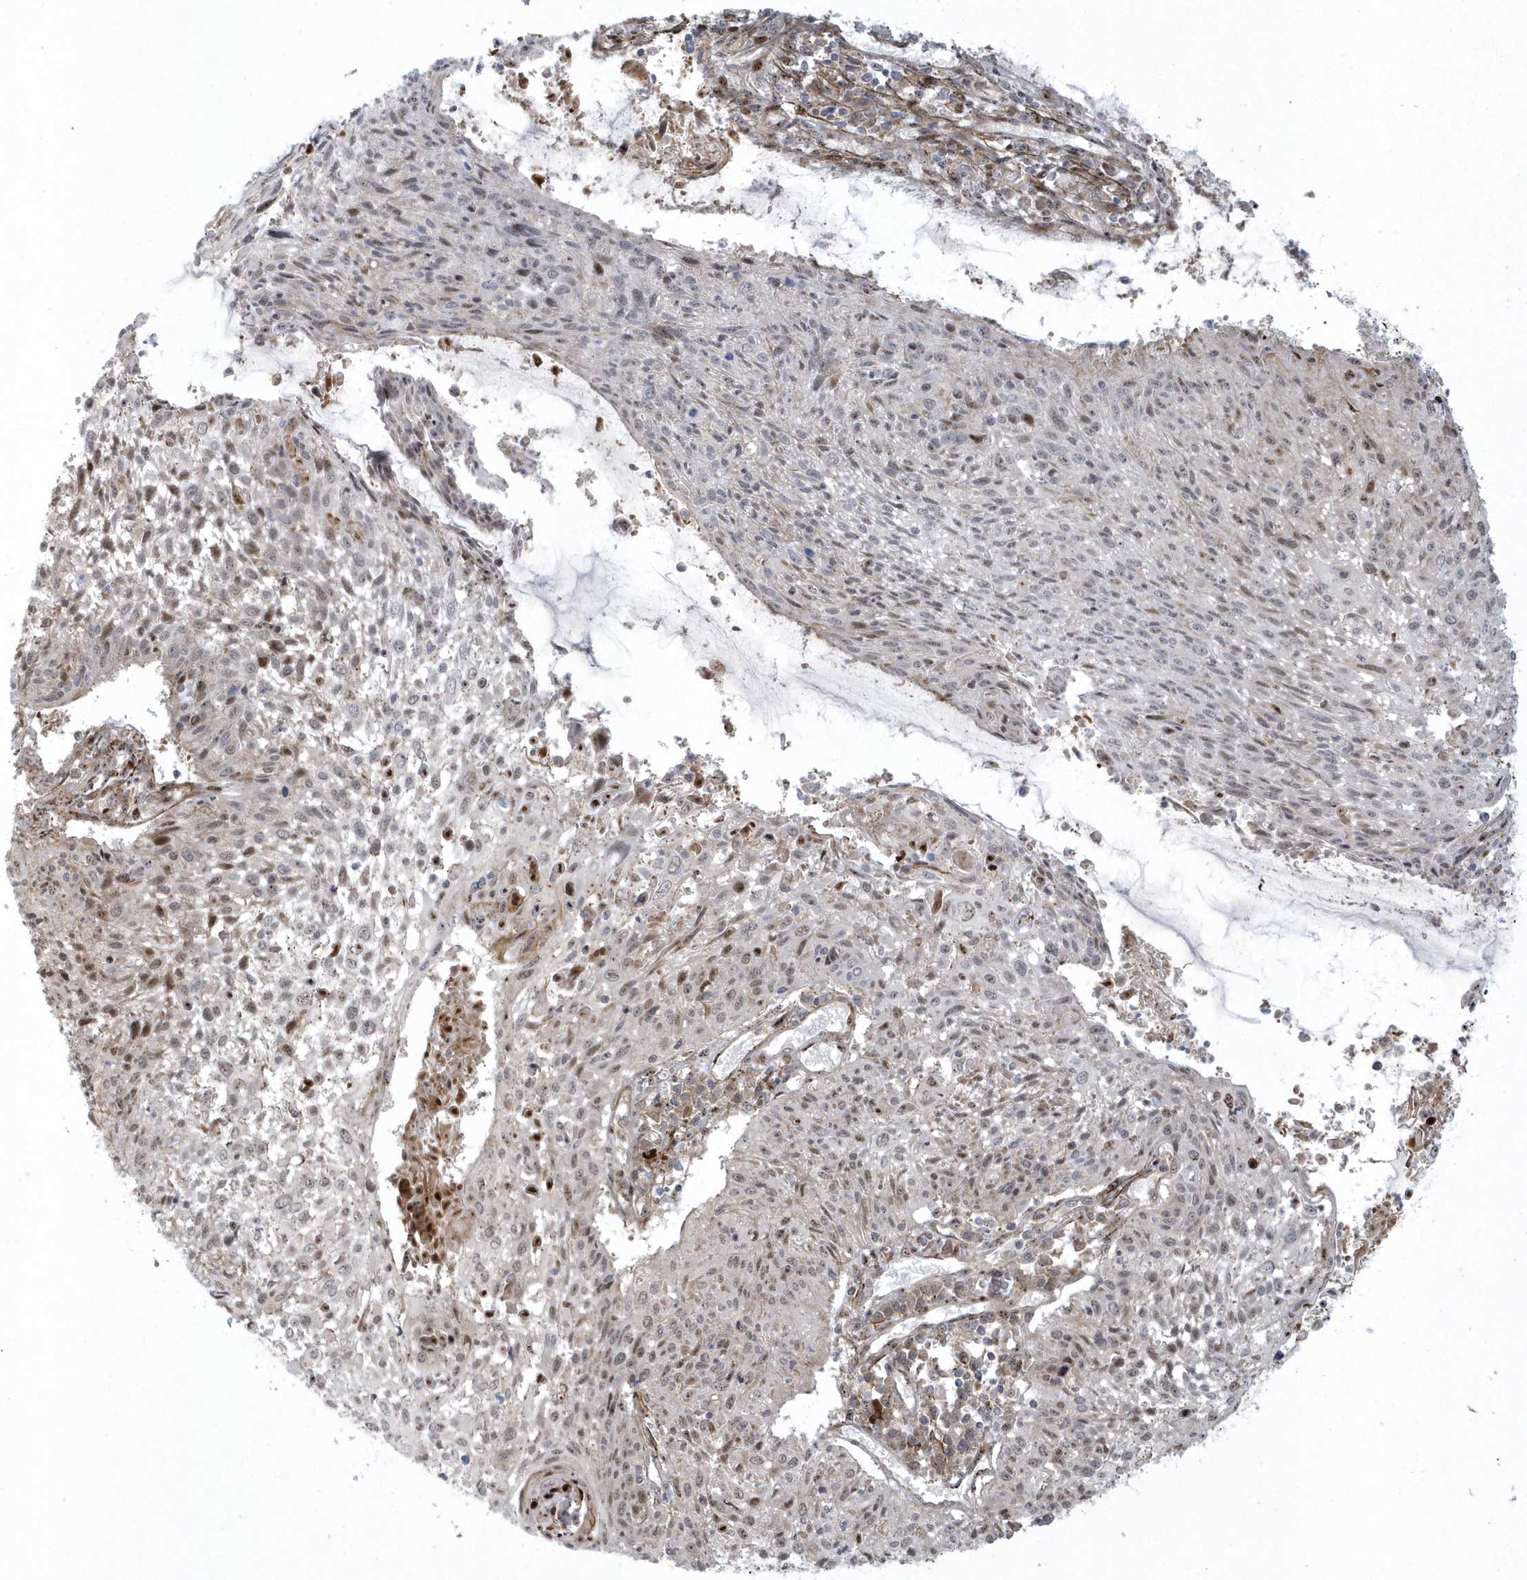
{"staining": {"intensity": "weak", "quantity": "25%-75%", "location": "nuclear"}, "tissue": "cervical cancer", "cell_type": "Tumor cells", "image_type": "cancer", "snomed": [{"axis": "morphology", "description": "Squamous cell carcinoma, NOS"}, {"axis": "topography", "description": "Cervix"}], "caption": "Squamous cell carcinoma (cervical) stained with immunohistochemistry demonstrates weak nuclear staining in about 25%-75% of tumor cells.", "gene": "MASP2", "patient": {"sex": "female", "age": 51}}